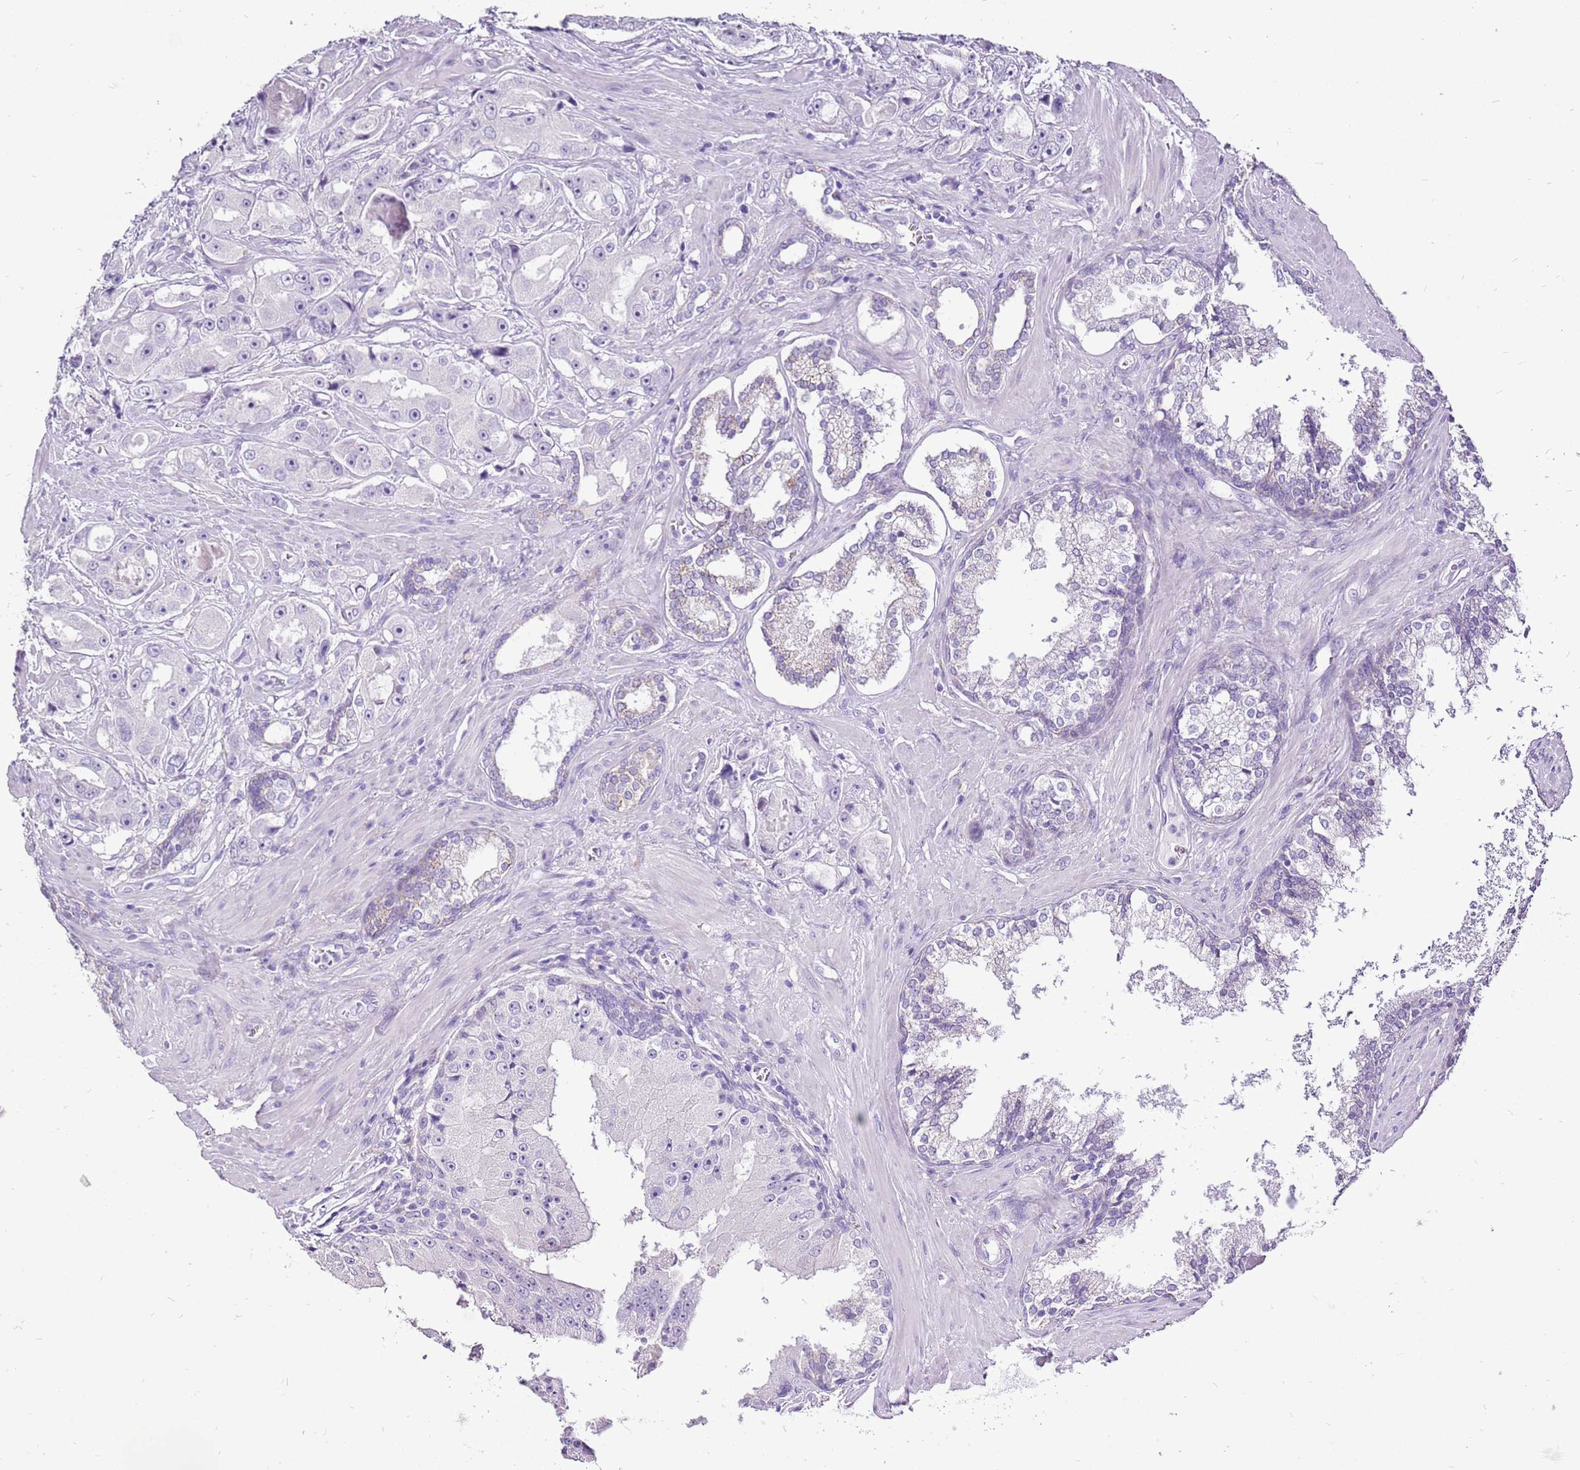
{"staining": {"intensity": "negative", "quantity": "none", "location": "none"}, "tissue": "prostate cancer", "cell_type": "Tumor cells", "image_type": "cancer", "snomed": [{"axis": "morphology", "description": "Adenocarcinoma, High grade"}, {"axis": "topography", "description": "Prostate"}], "caption": "The immunohistochemistry histopathology image has no significant positivity in tumor cells of high-grade adenocarcinoma (prostate) tissue. (DAB IHC visualized using brightfield microscopy, high magnification).", "gene": "ACSS3", "patient": {"sex": "male", "age": 73}}